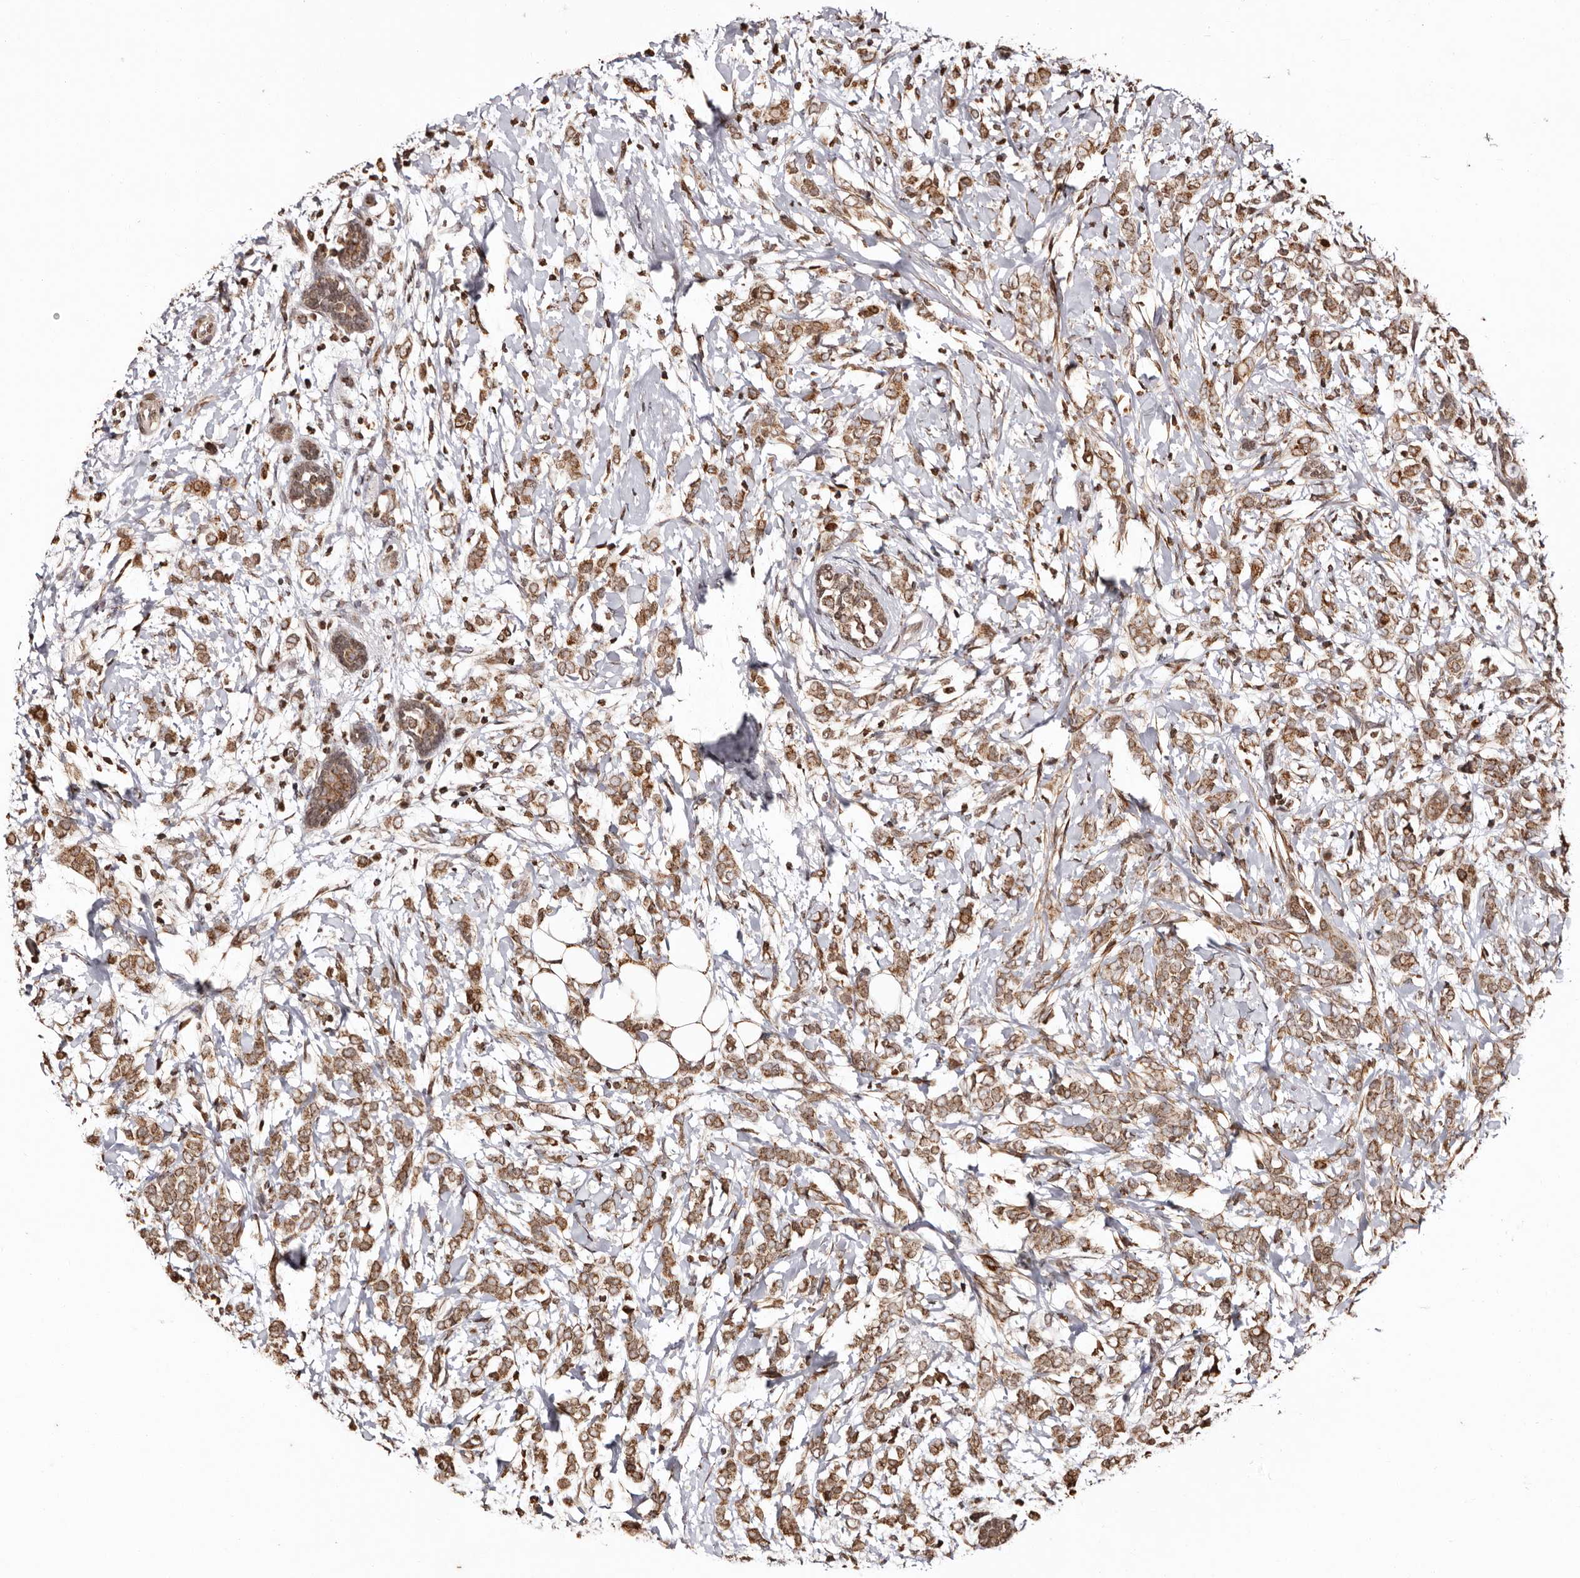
{"staining": {"intensity": "moderate", "quantity": ">75%", "location": "cytoplasmic/membranous"}, "tissue": "breast cancer", "cell_type": "Tumor cells", "image_type": "cancer", "snomed": [{"axis": "morphology", "description": "Normal tissue, NOS"}, {"axis": "morphology", "description": "Lobular carcinoma"}, {"axis": "topography", "description": "Breast"}], "caption": "DAB (3,3'-diaminobenzidine) immunohistochemical staining of breast lobular carcinoma reveals moderate cytoplasmic/membranous protein staining in about >75% of tumor cells.", "gene": "CCDC190", "patient": {"sex": "female", "age": 47}}